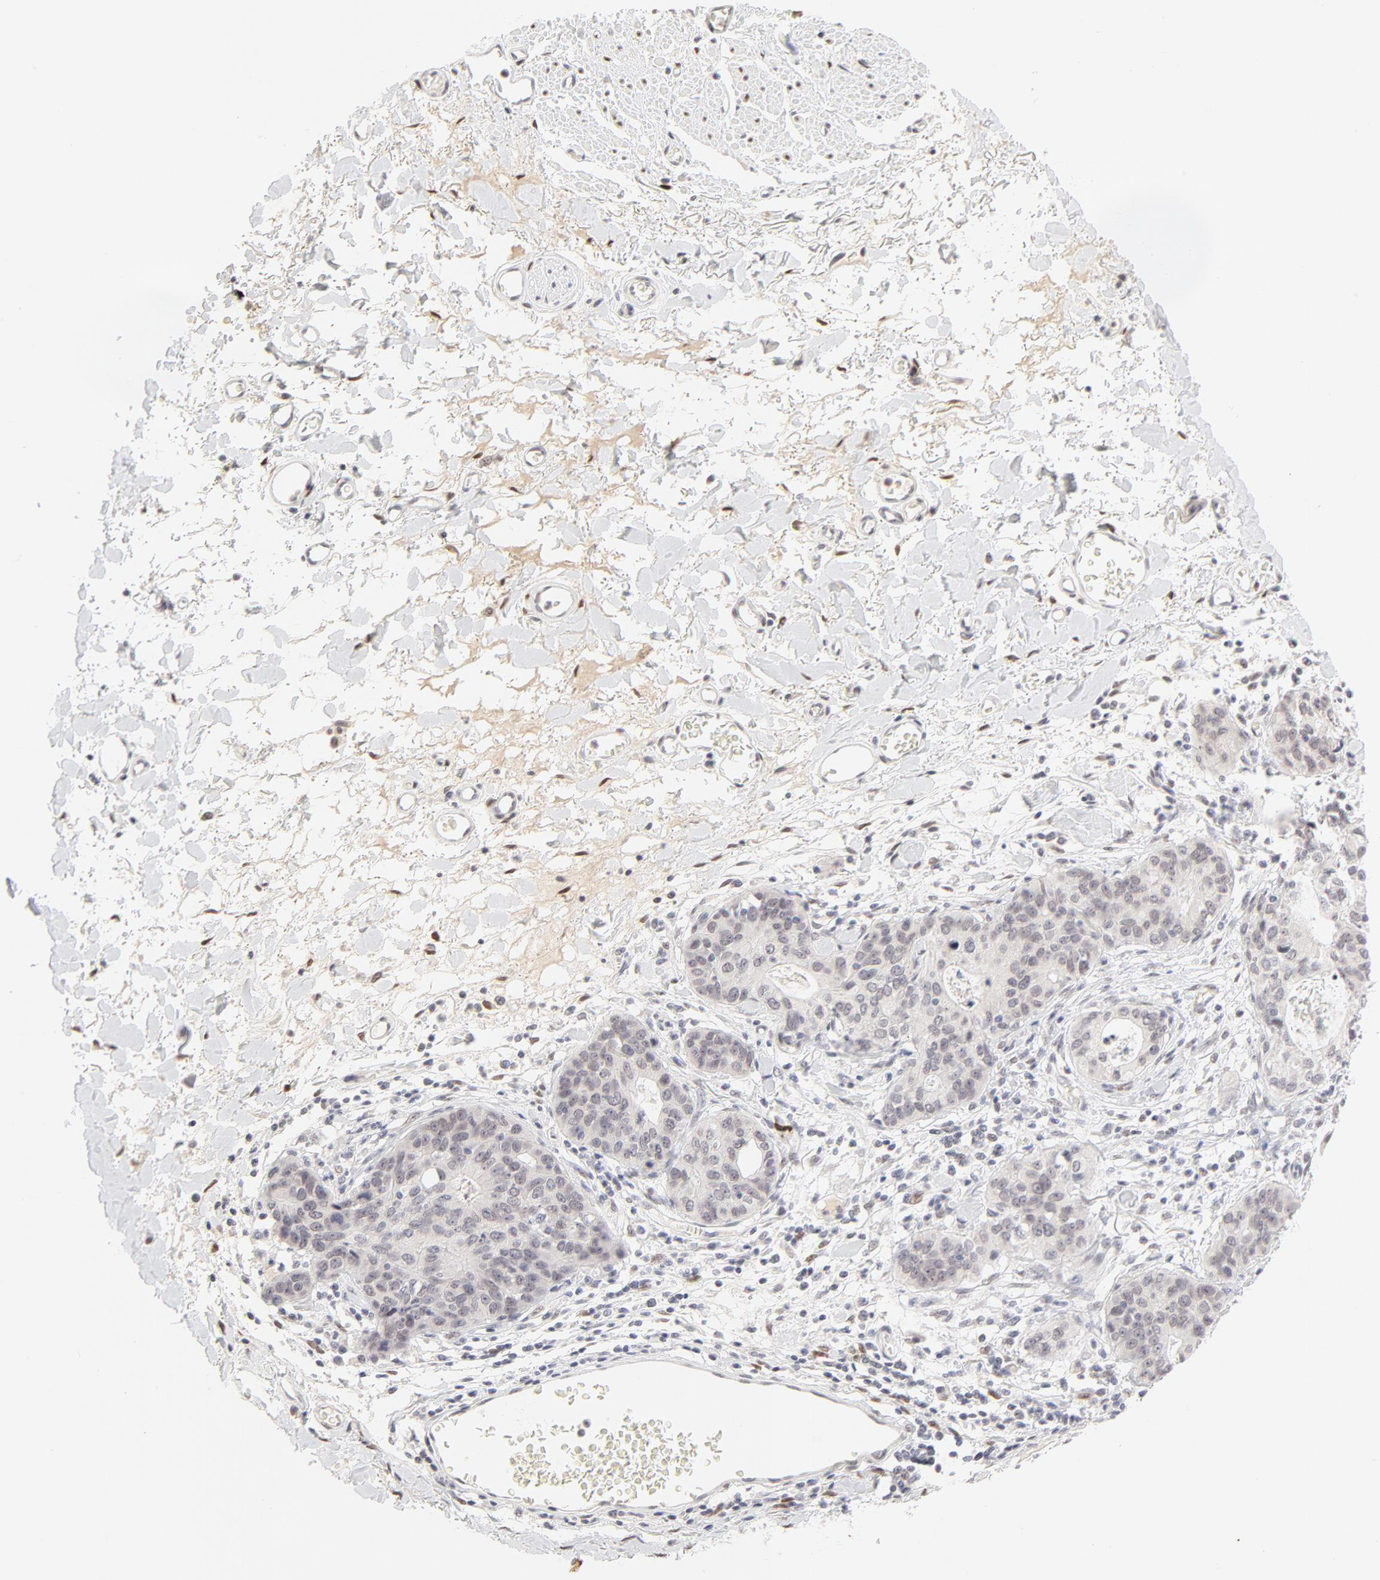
{"staining": {"intensity": "negative", "quantity": "none", "location": "none"}, "tissue": "stomach cancer", "cell_type": "Tumor cells", "image_type": "cancer", "snomed": [{"axis": "morphology", "description": "Adenocarcinoma, NOS"}, {"axis": "topography", "description": "Esophagus"}, {"axis": "topography", "description": "Stomach"}], "caption": "The immunohistochemistry (IHC) micrograph has no significant expression in tumor cells of stomach cancer (adenocarcinoma) tissue.", "gene": "PBX3", "patient": {"sex": "male", "age": 74}}